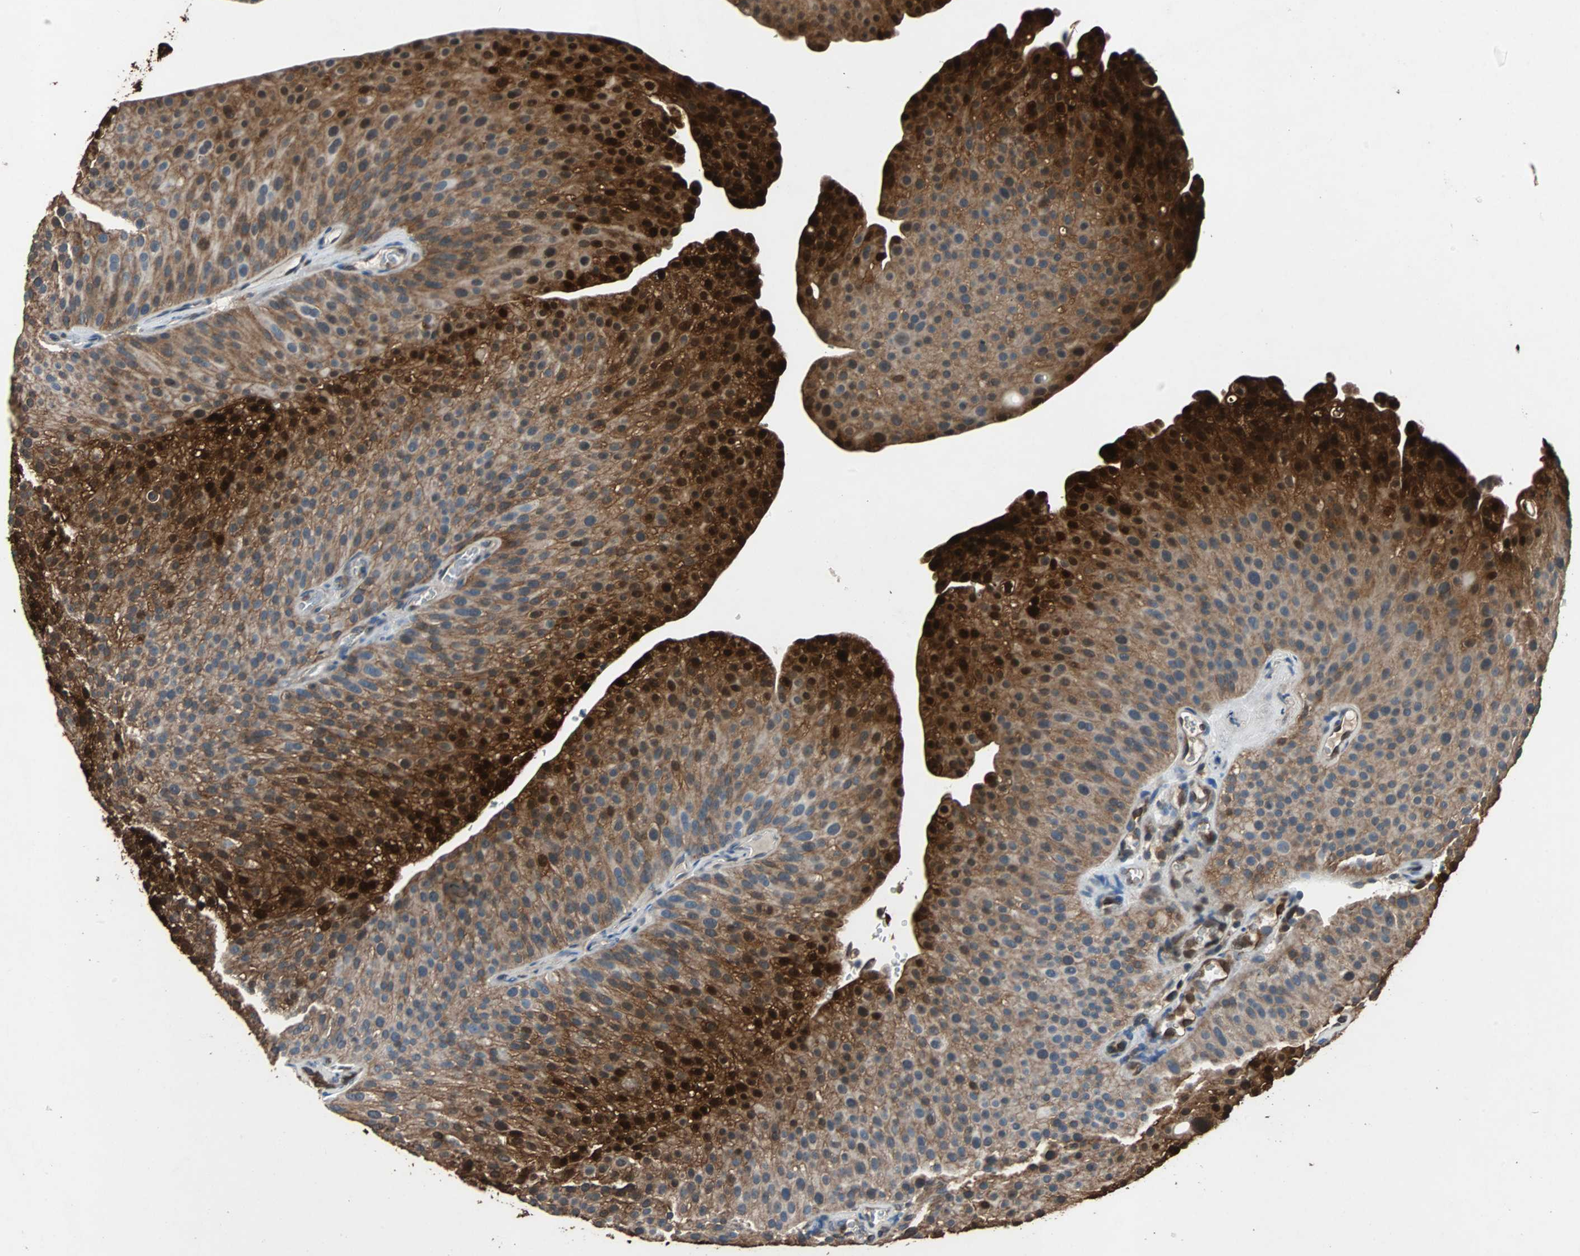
{"staining": {"intensity": "strong", "quantity": ">75%", "location": "cytoplasmic/membranous,nuclear"}, "tissue": "urothelial cancer", "cell_type": "Tumor cells", "image_type": "cancer", "snomed": [{"axis": "morphology", "description": "Urothelial carcinoma, Low grade"}, {"axis": "topography", "description": "Smooth muscle"}, {"axis": "topography", "description": "Urinary bladder"}], "caption": "DAB (3,3'-diaminobenzidine) immunohistochemical staining of urothelial carcinoma (low-grade) shows strong cytoplasmic/membranous and nuclear protein staining in about >75% of tumor cells.", "gene": "NDRG1", "patient": {"sex": "male", "age": 60}}